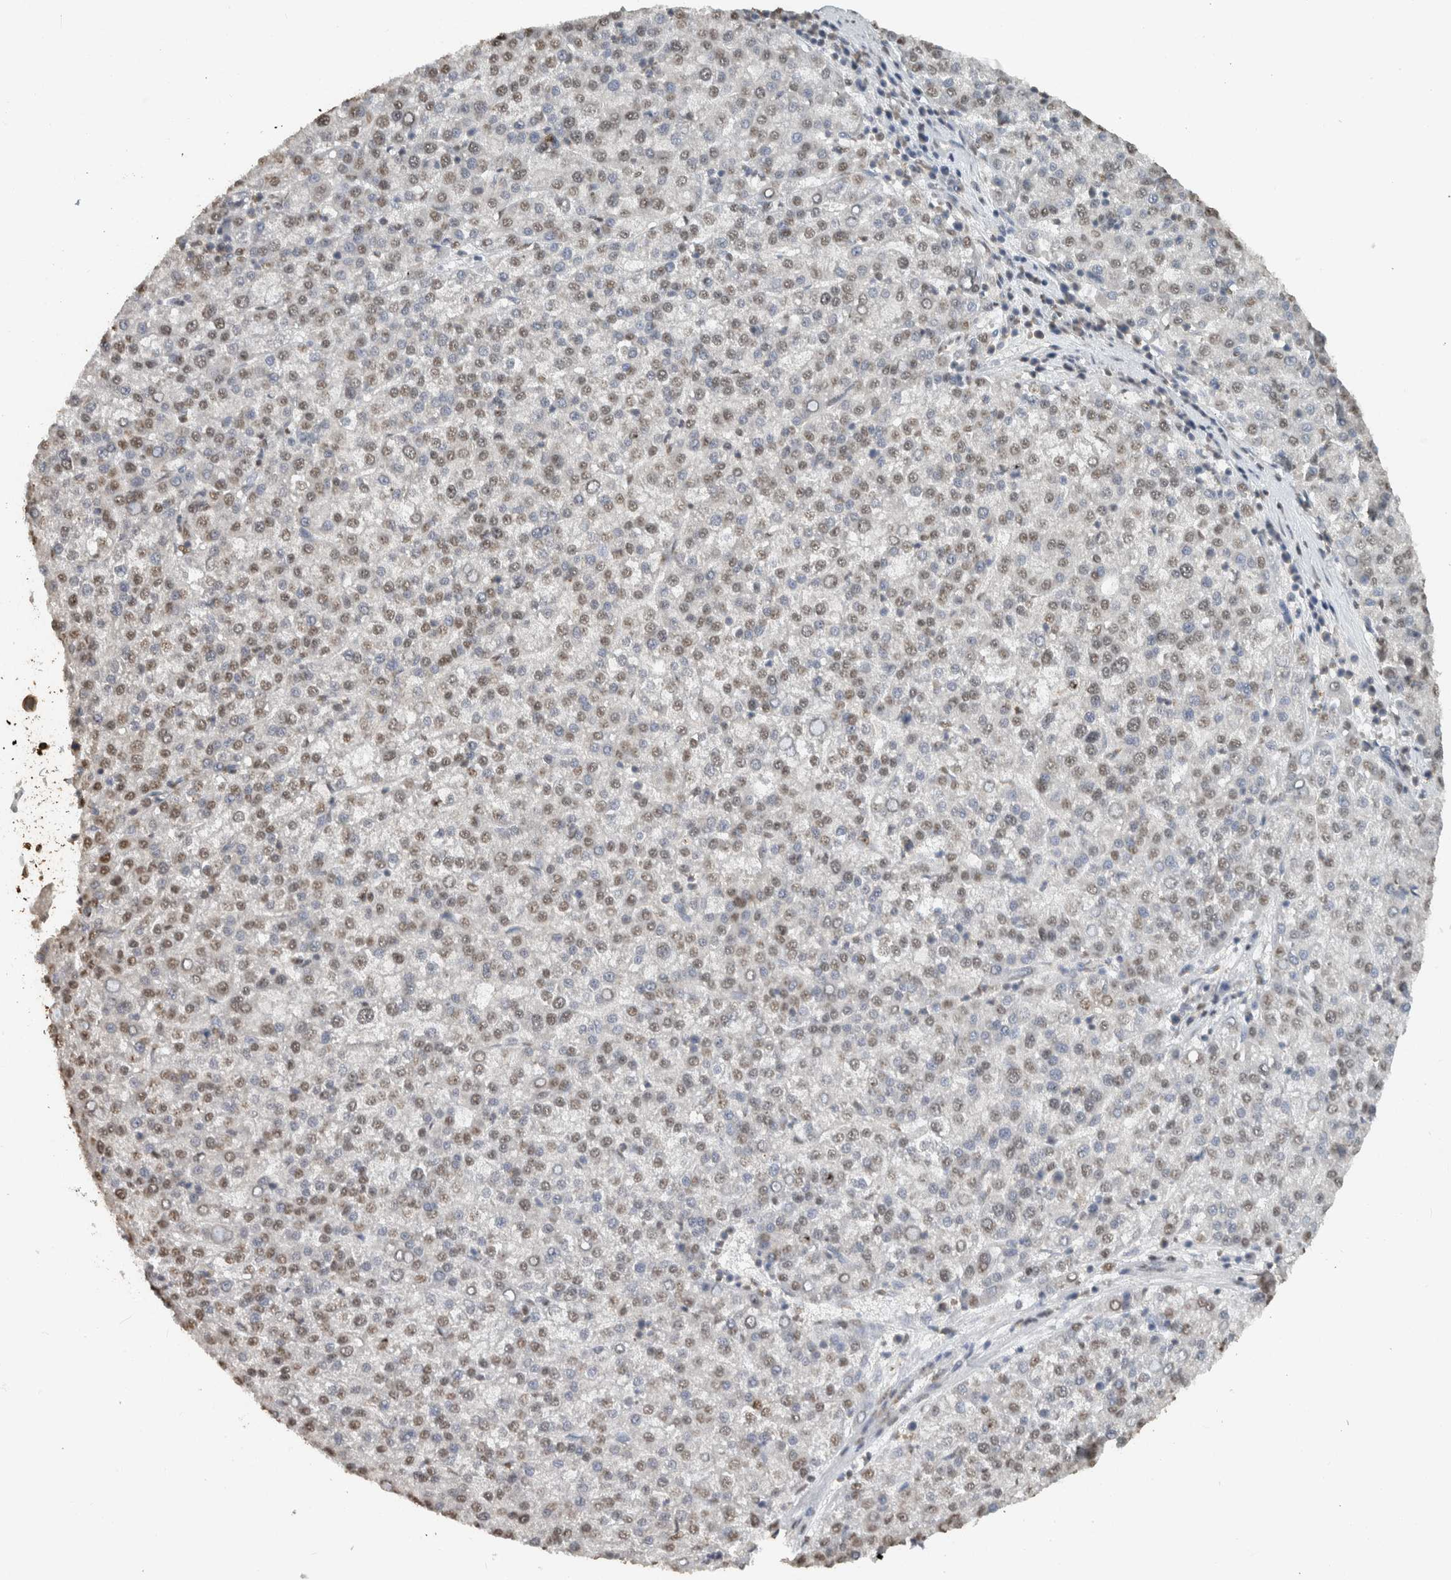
{"staining": {"intensity": "moderate", "quantity": "25%-75%", "location": "nuclear"}, "tissue": "liver cancer", "cell_type": "Tumor cells", "image_type": "cancer", "snomed": [{"axis": "morphology", "description": "Carcinoma, Hepatocellular, NOS"}, {"axis": "topography", "description": "Liver"}], "caption": "Liver hepatocellular carcinoma tissue shows moderate nuclear positivity in about 25%-75% of tumor cells (DAB (3,3'-diaminobenzidine) IHC, brown staining for protein, blue staining for nuclei).", "gene": "HAND2", "patient": {"sex": "female", "age": 58}}